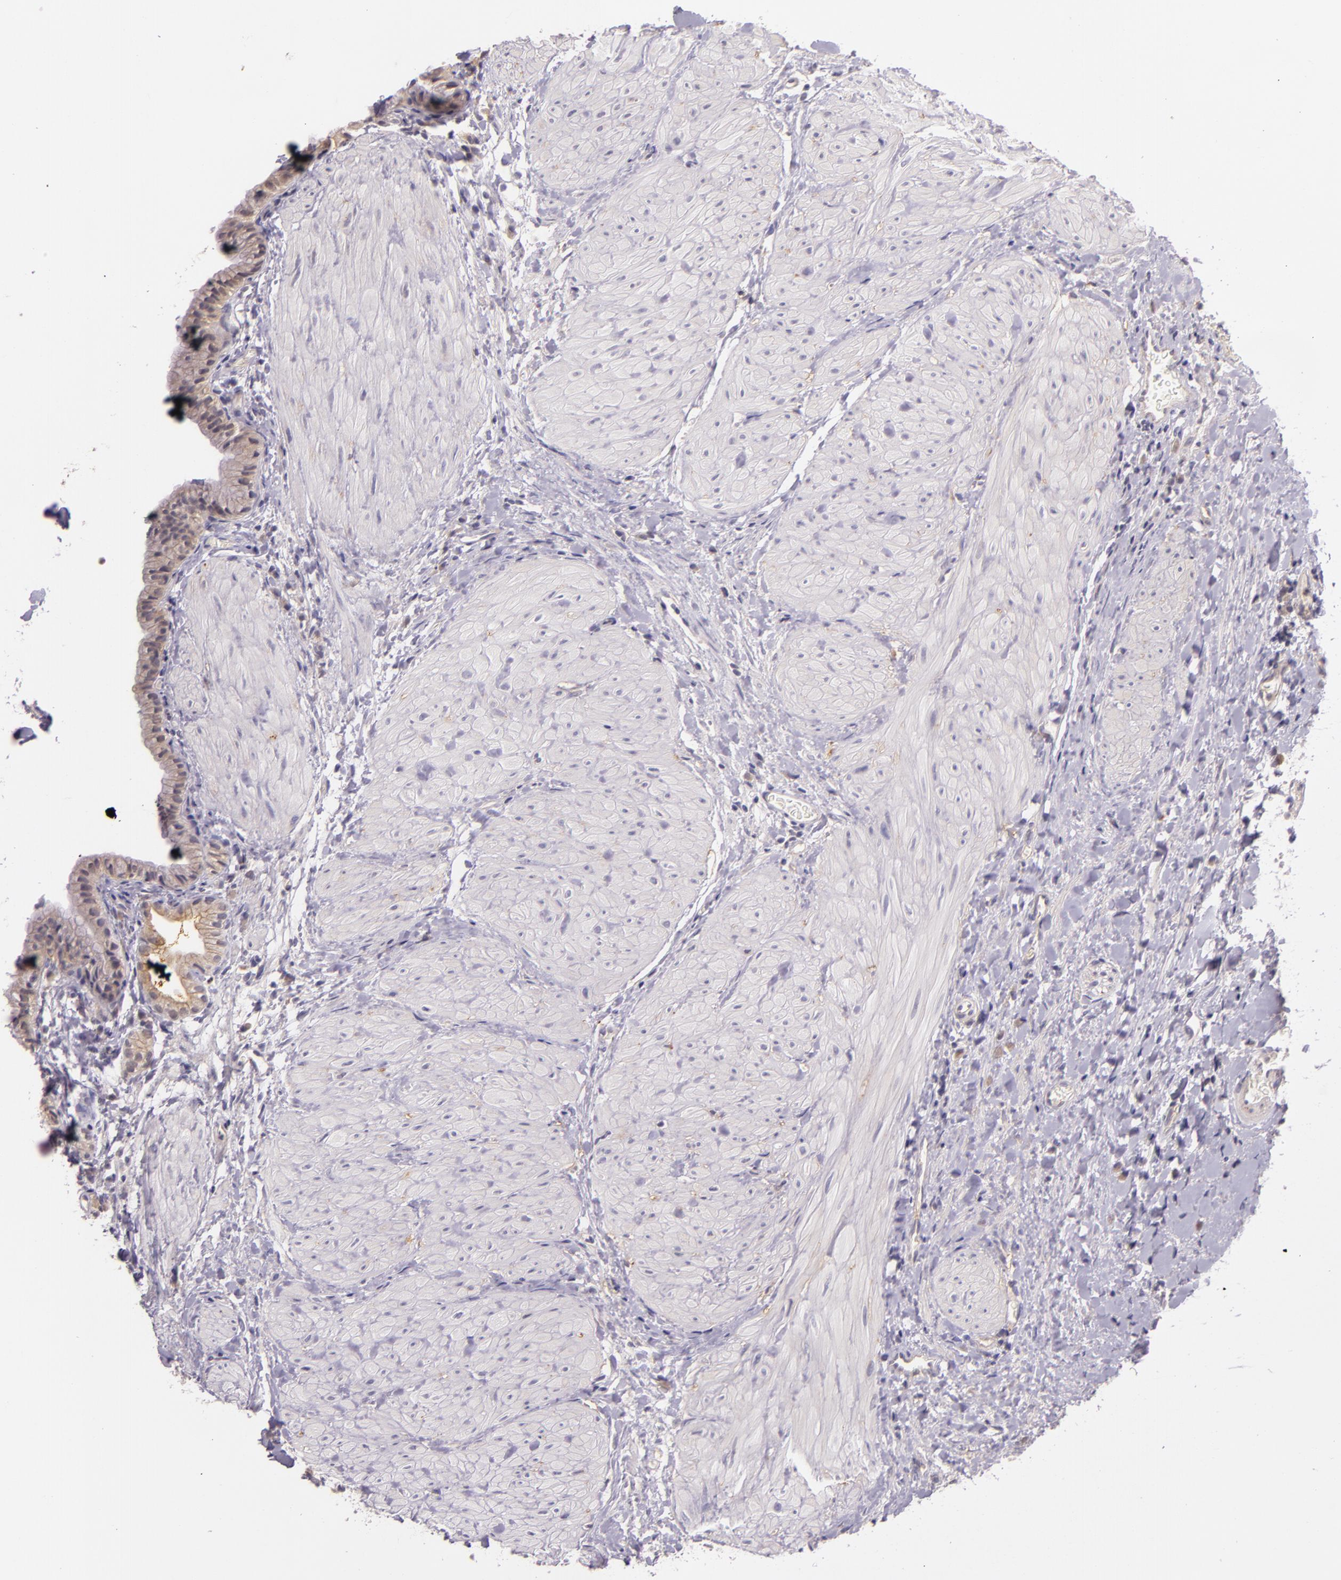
{"staining": {"intensity": "moderate", "quantity": ">75%", "location": "cytoplasmic/membranous"}, "tissue": "gallbladder", "cell_type": "Glandular cells", "image_type": "normal", "snomed": [{"axis": "morphology", "description": "Normal tissue, NOS"}, {"axis": "morphology", "description": "Inflammation, NOS"}, {"axis": "topography", "description": "Gallbladder"}], "caption": "Immunohistochemical staining of unremarkable gallbladder demonstrates >75% levels of moderate cytoplasmic/membranous protein staining in approximately >75% of glandular cells.", "gene": "ARMH4", "patient": {"sex": "male", "age": 66}}